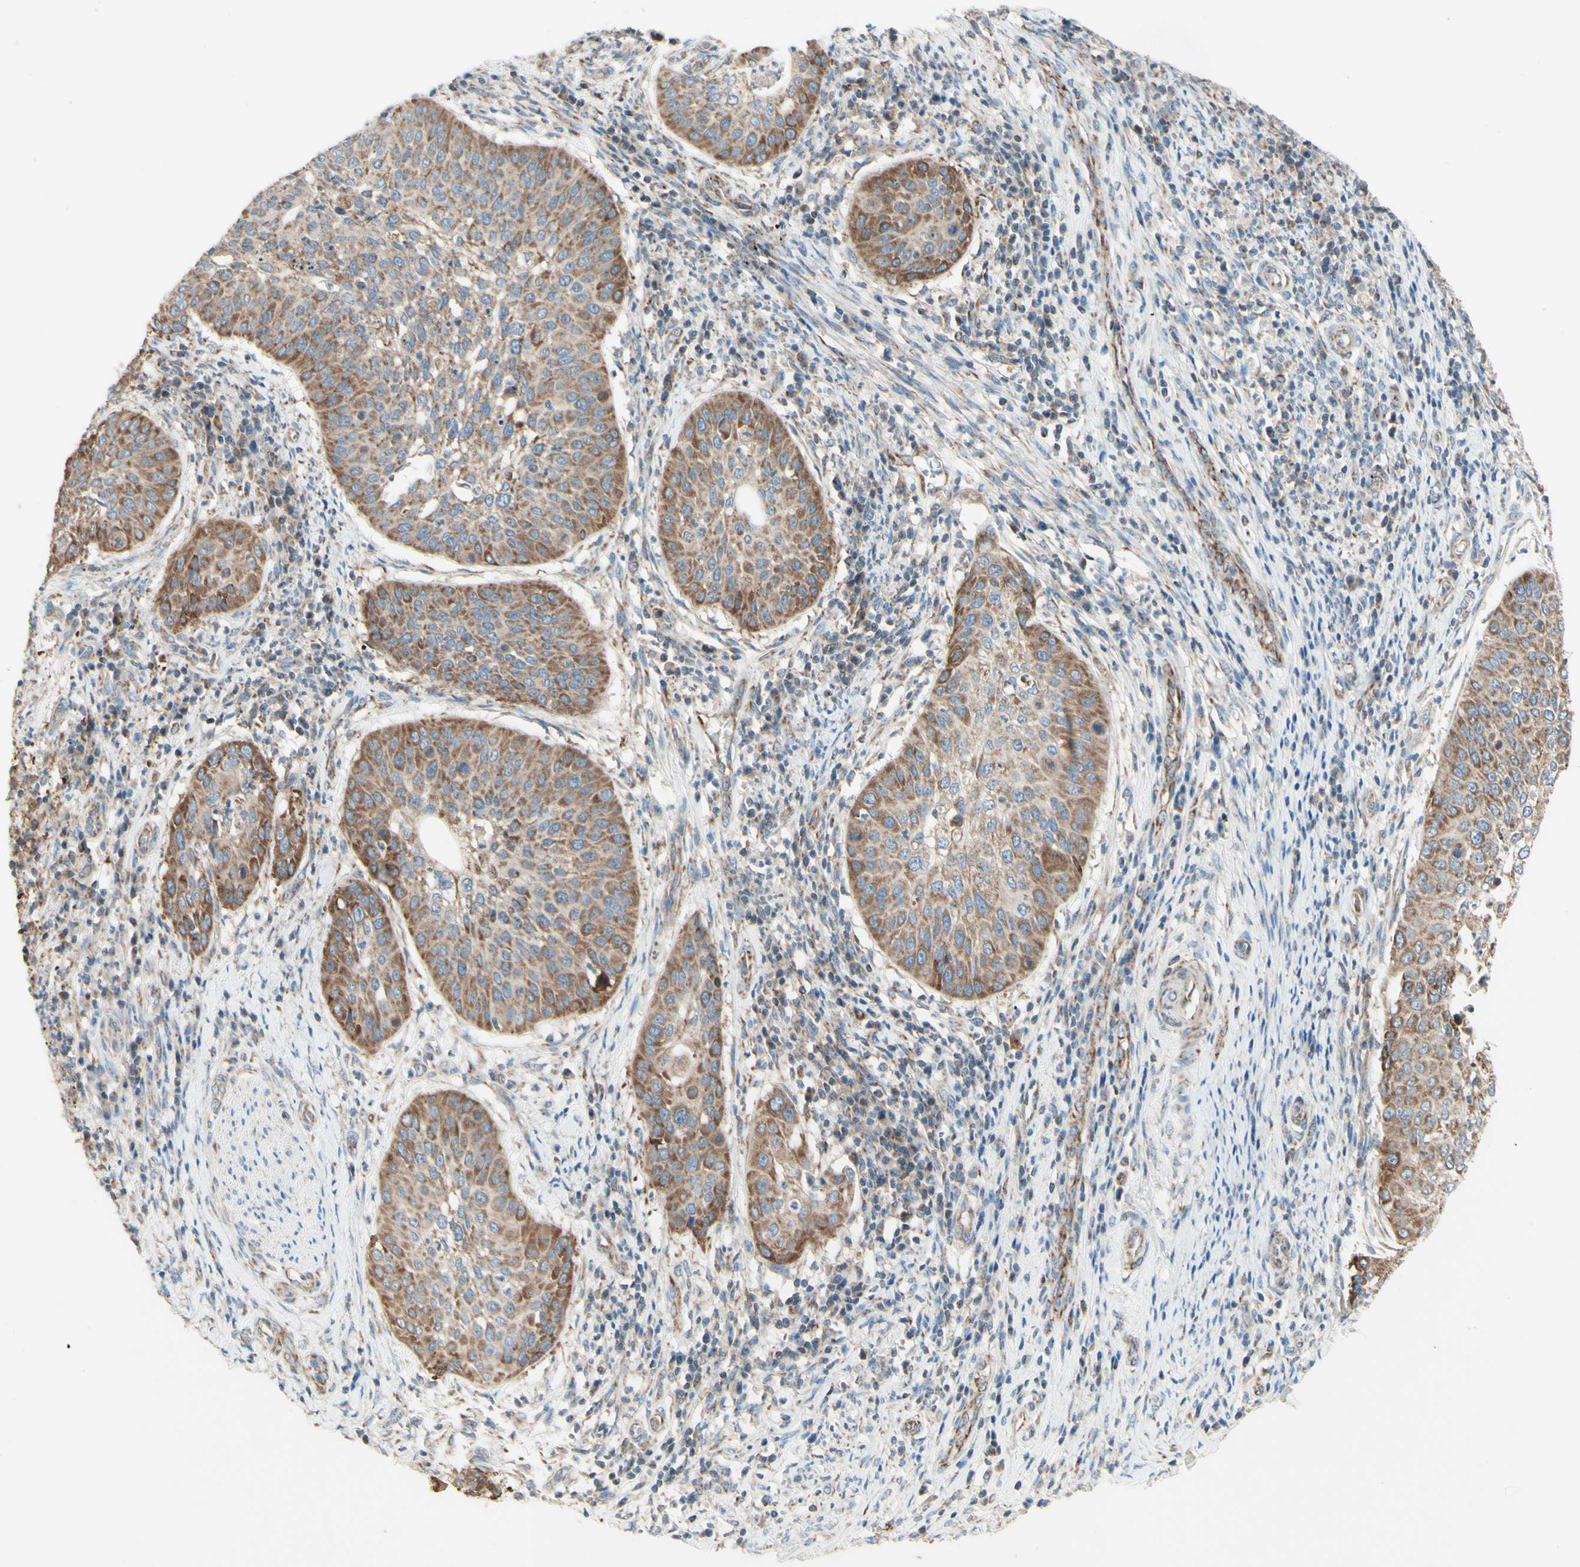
{"staining": {"intensity": "moderate", "quantity": ">75%", "location": "cytoplasmic/membranous"}, "tissue": "cervical cancer", "cell_type": "Tumor cells", "image_type": "cancer", "snomed": [{"axis": "morphology", "description": "Normal tissue, NOS"}, {"axis": "morphology", "description": "Squamous cell carcinoma, NOS"}, {"axis": "topography", "description": "Cervix"}], "caption": "Protein analysis of cervical cancer (squamous cell carcinoma) tissue shows moderate cytoplasmic/membranous positivity in approximately >75% of tumor cells.", "gene": "ARMC10", "patient": {"sex": "female", "age": 39}}